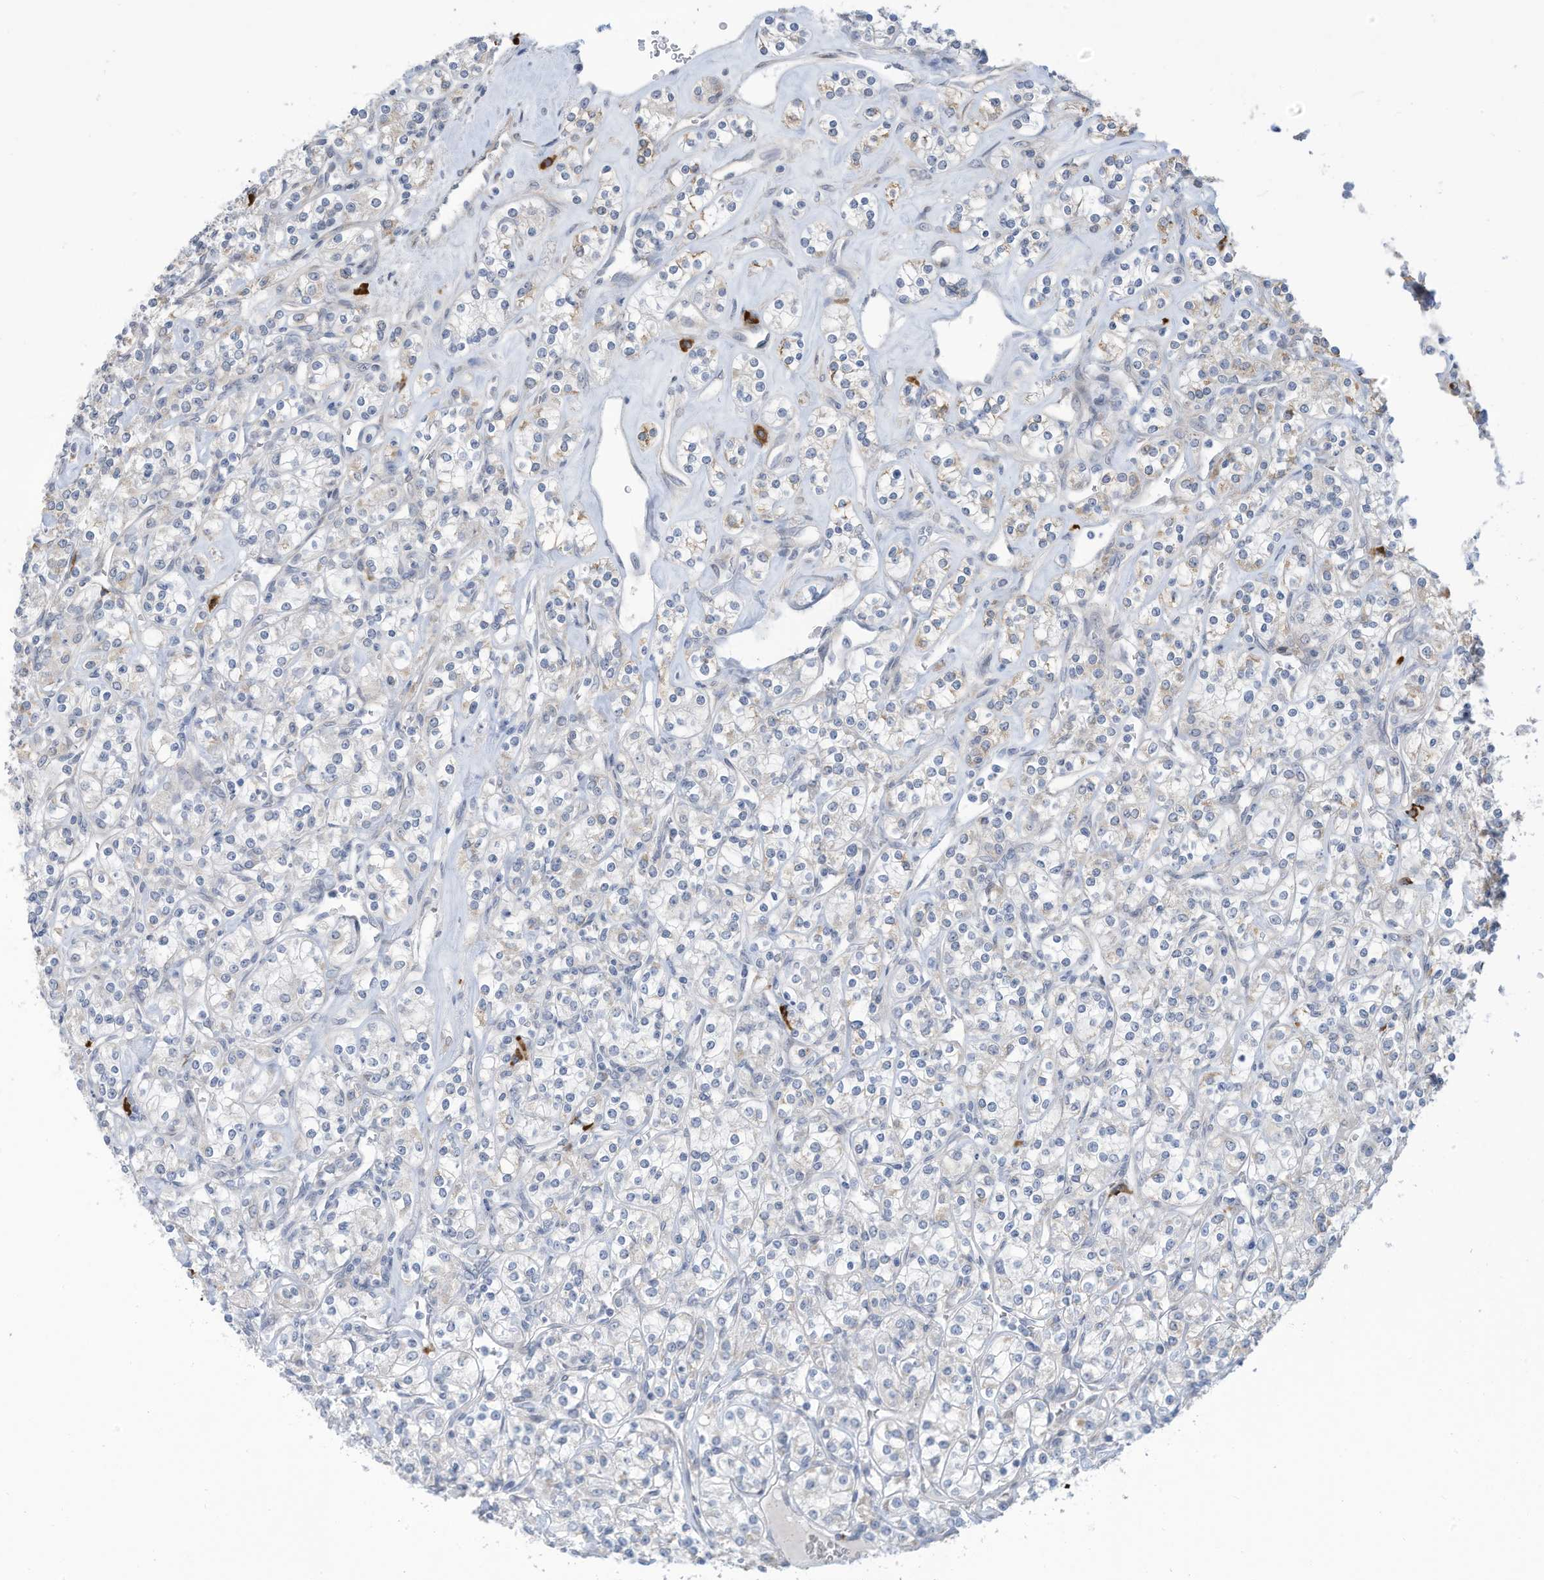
{"staining": {"intensity": "negative", "quantity": "none", "location": "none"}, "tissue": "renal cancer", "cell_type": "Tumor cells", "image_type": "cancer", "snomed": [{"axis": "morphology", "description": "Adenocarcinoma, NOS"}, {"axis": "topography", "description": "Kidney"}], "caption": "Immunohistochemistry micrograph of renal cancer (adenocarcinoma) stained for a protein (brown), which shows no positivity in tumor cells. (DAB immunohistochemistry with hematoxylin counter stain).", "gene": "ZNF292", "patient": {"sex": "male", "age": 77}}